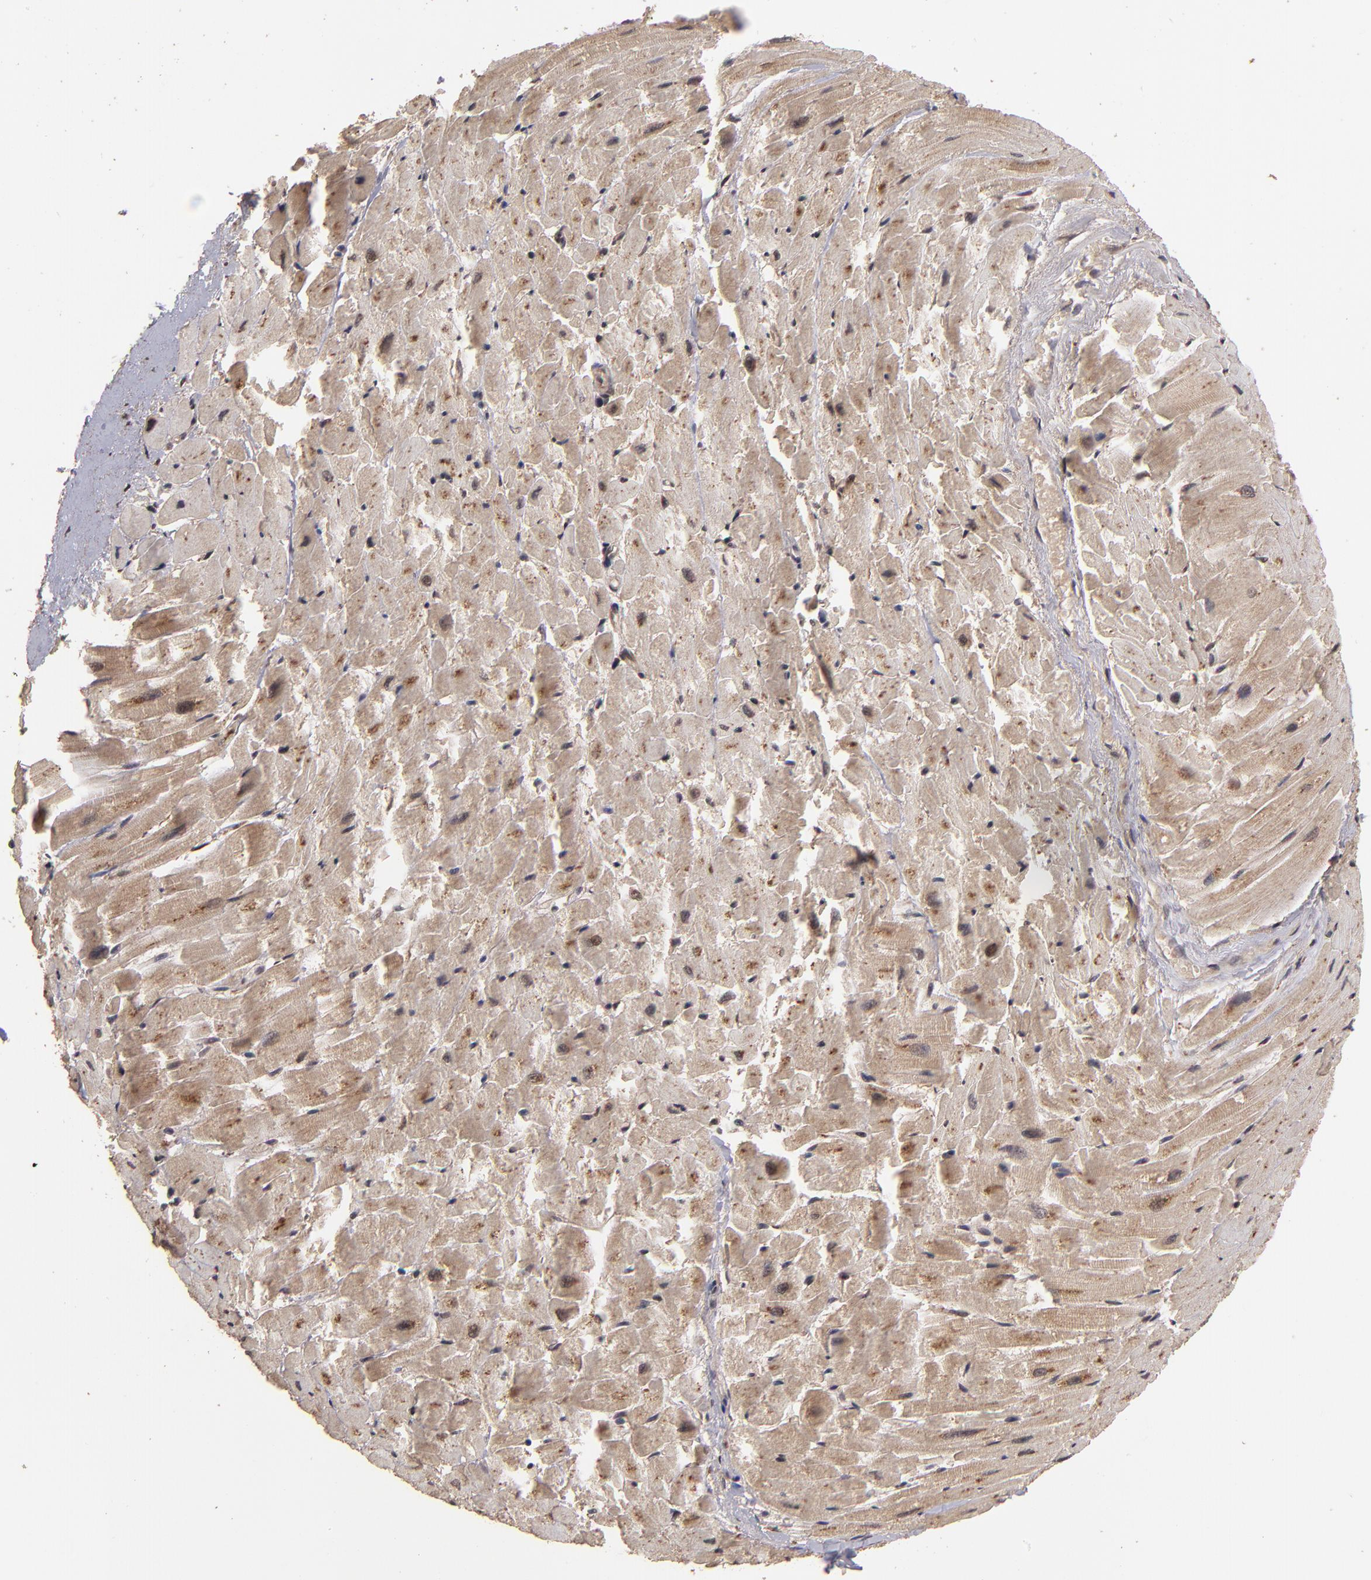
{"staining": {"intensity": "weak", "quantity": "25%-75%", "location": "cytoplasmic/membranous"}, "tissue": "heart muscle", "cell_type": "Cardiomyocytes", "image_type": "normal", "snomed": [{"axis": "morphology", "description": "Normal tissue, NOS"}, {"axis": "topography", "description": "Heart"}], "caption": "Immunohistochemical staining of unremarkable human heart muscle displays low levels of weak cytoplasmic/membranous positivity in about 25%-75% of cardiomyocytes.", "gene": "NFE2L2", "patient": {"sex": "female", "age": 19}}